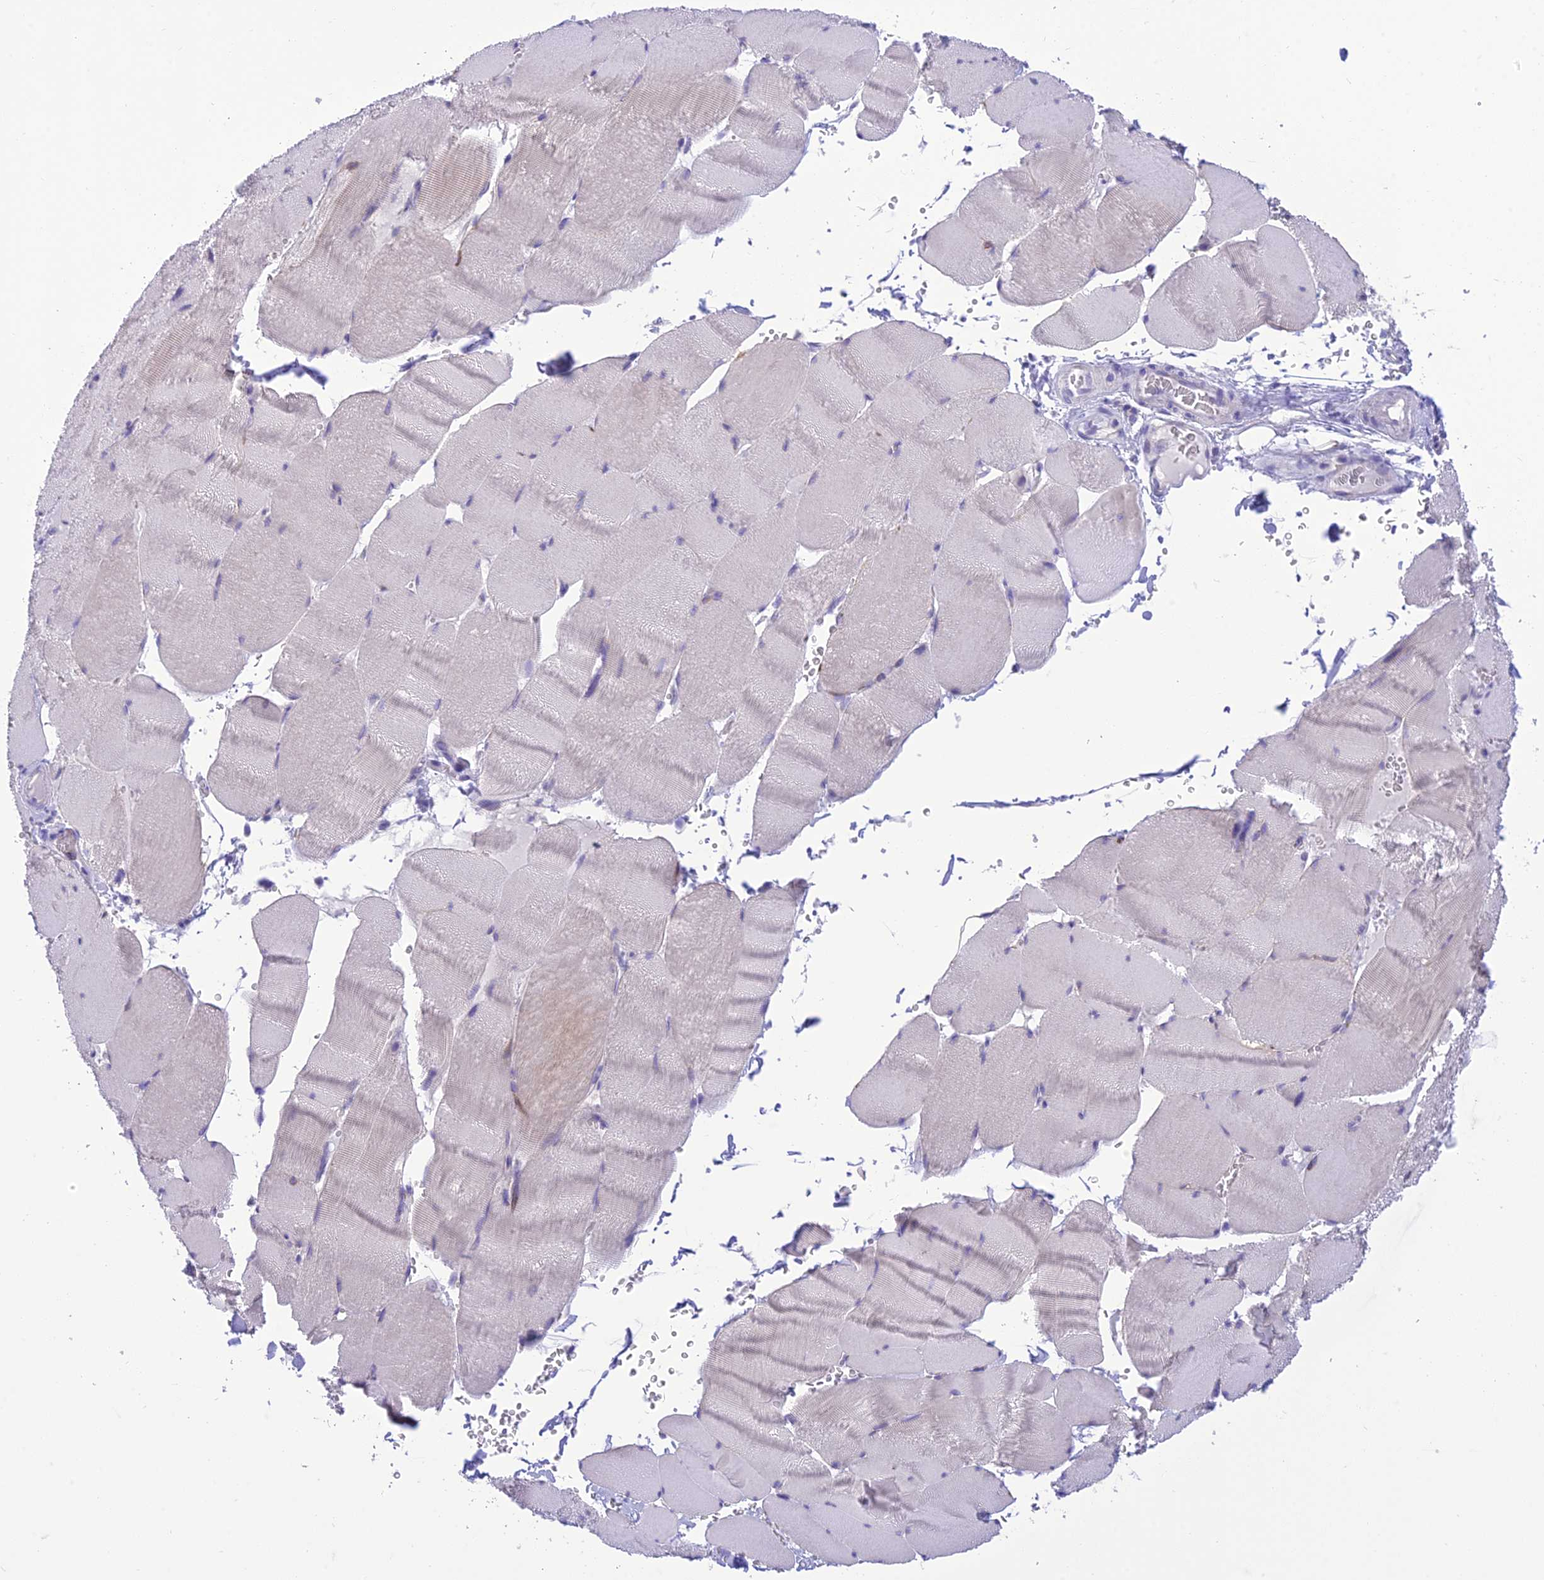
{"staining": {"intensity": "weak", "quantity": "<25%", "location": "cytoplasmic/membranous"}, "tissue": "skeletal muscle", "cell_type": "Myocytes", "image_type": "normal", "snomed": [{"axis": "morphology", "description": "Normal tissue, NOS"}, {"axis": "topography", "description": "Skeletal muscle"}, {"axis": "topography", "description": "Head-Neck"}], "caption": "This is a photomicrograph of immunohistochemistry (IHC) staining of unremarkable skeletal muscle, which shows no expression in myocytes. The staining is performed using DAB (3,3'-diaminobenzidine) brown chromogen with nuclei counter-stained in using hematoxylin.", "gene": "DHDH", "patient": {"sex": "male", "age": 66}}